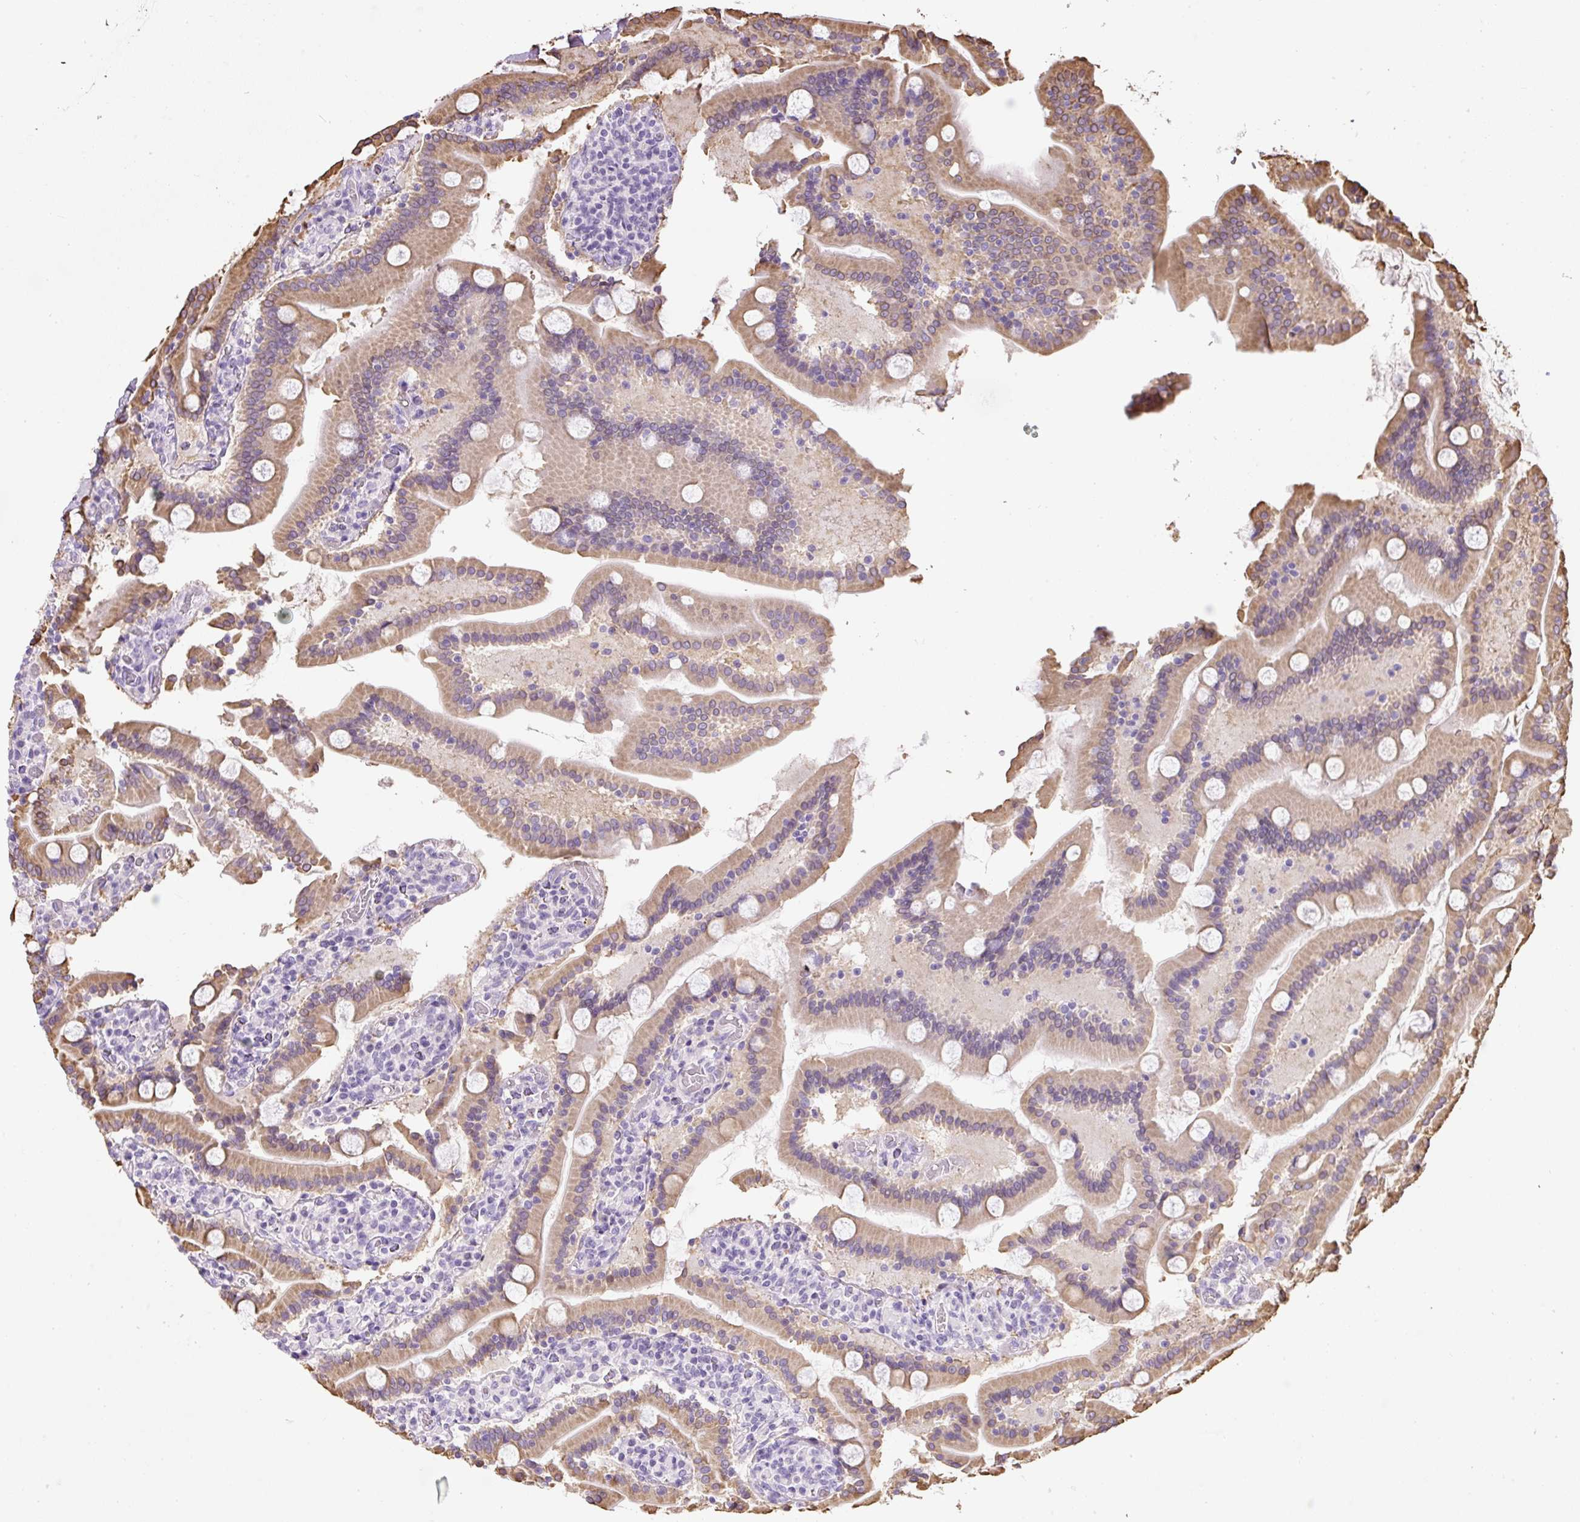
{"staining": {"intensity": "moderate", "quantity": ">75%", "location": "cytoplasmic/membranous"}, "tissue": "duodenum", "cell_type": "Glandular cells", "image_type": "normal", "snomed": [{"axis": "morphology", "description": "Normal tissue, NOS"}, {"axis": "topography", "description": "Duodenum"}], "caption": "The histopathology image shows staining of normal duodenum, revealing moderate cytoplasmic/membranous protein staining (brown color) within glandular cells.", "gene": "COL9A2", "patient": {"sex": "male", "age": 55}}